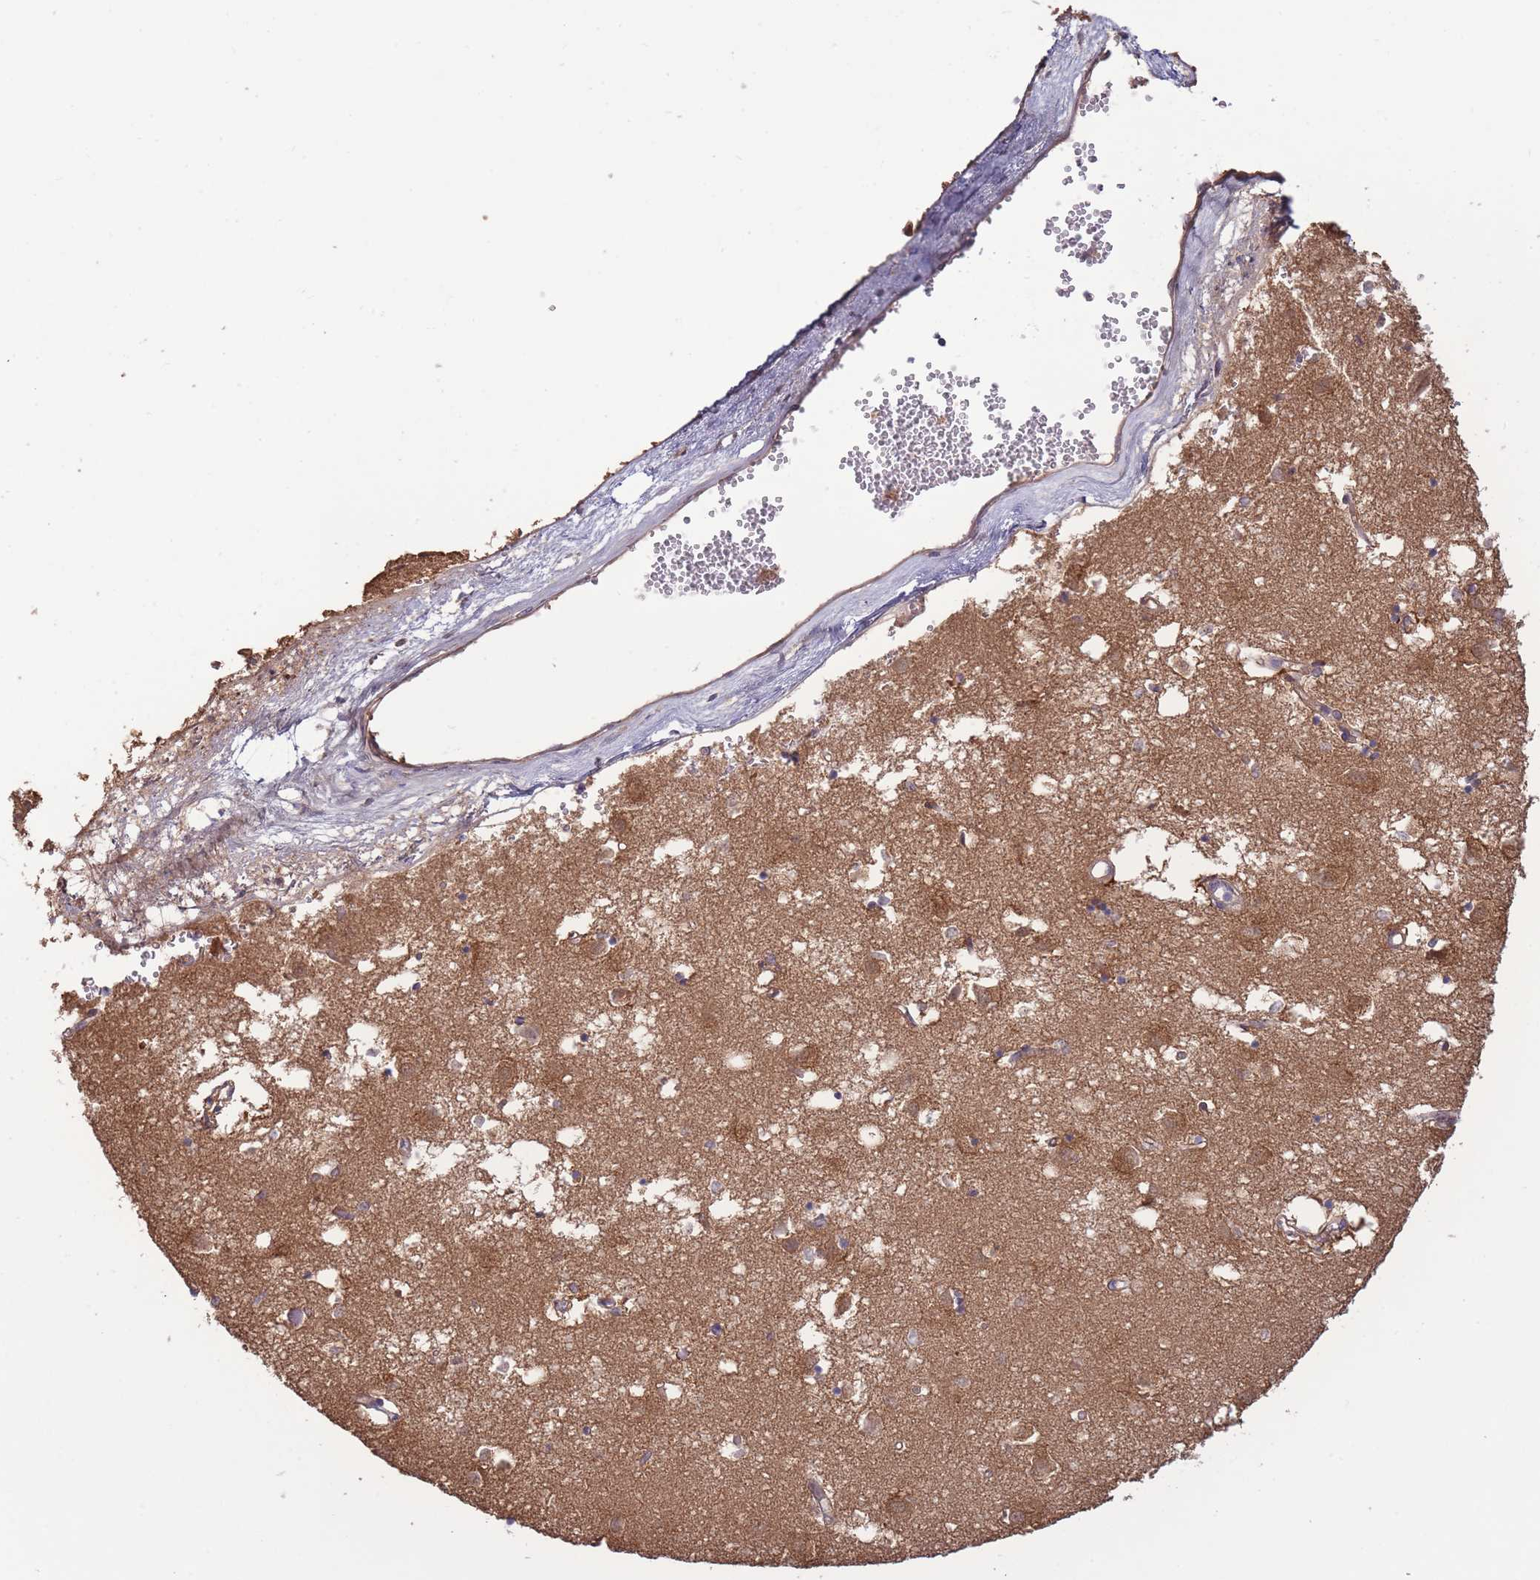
{"staining": {"intensity": "negative", "quantity": "none", "location": "none"}, "tissue": "caudate", "cell_type": "Glial cells", "image_type": "normal", "snomed": [{"axis": "morphology", "description": "Normal tissue, NOS"}, {"axis": "topography", "description": "Lateral ventricle wall"}], "caption": "Immunohistochemistry (IHC) micrograph of unremarkable human caudate stained for a protein (brown), which displays no staining in glial cells.", "gene": "ZNF304", "patient": {"sex": "male", "age": 70}}